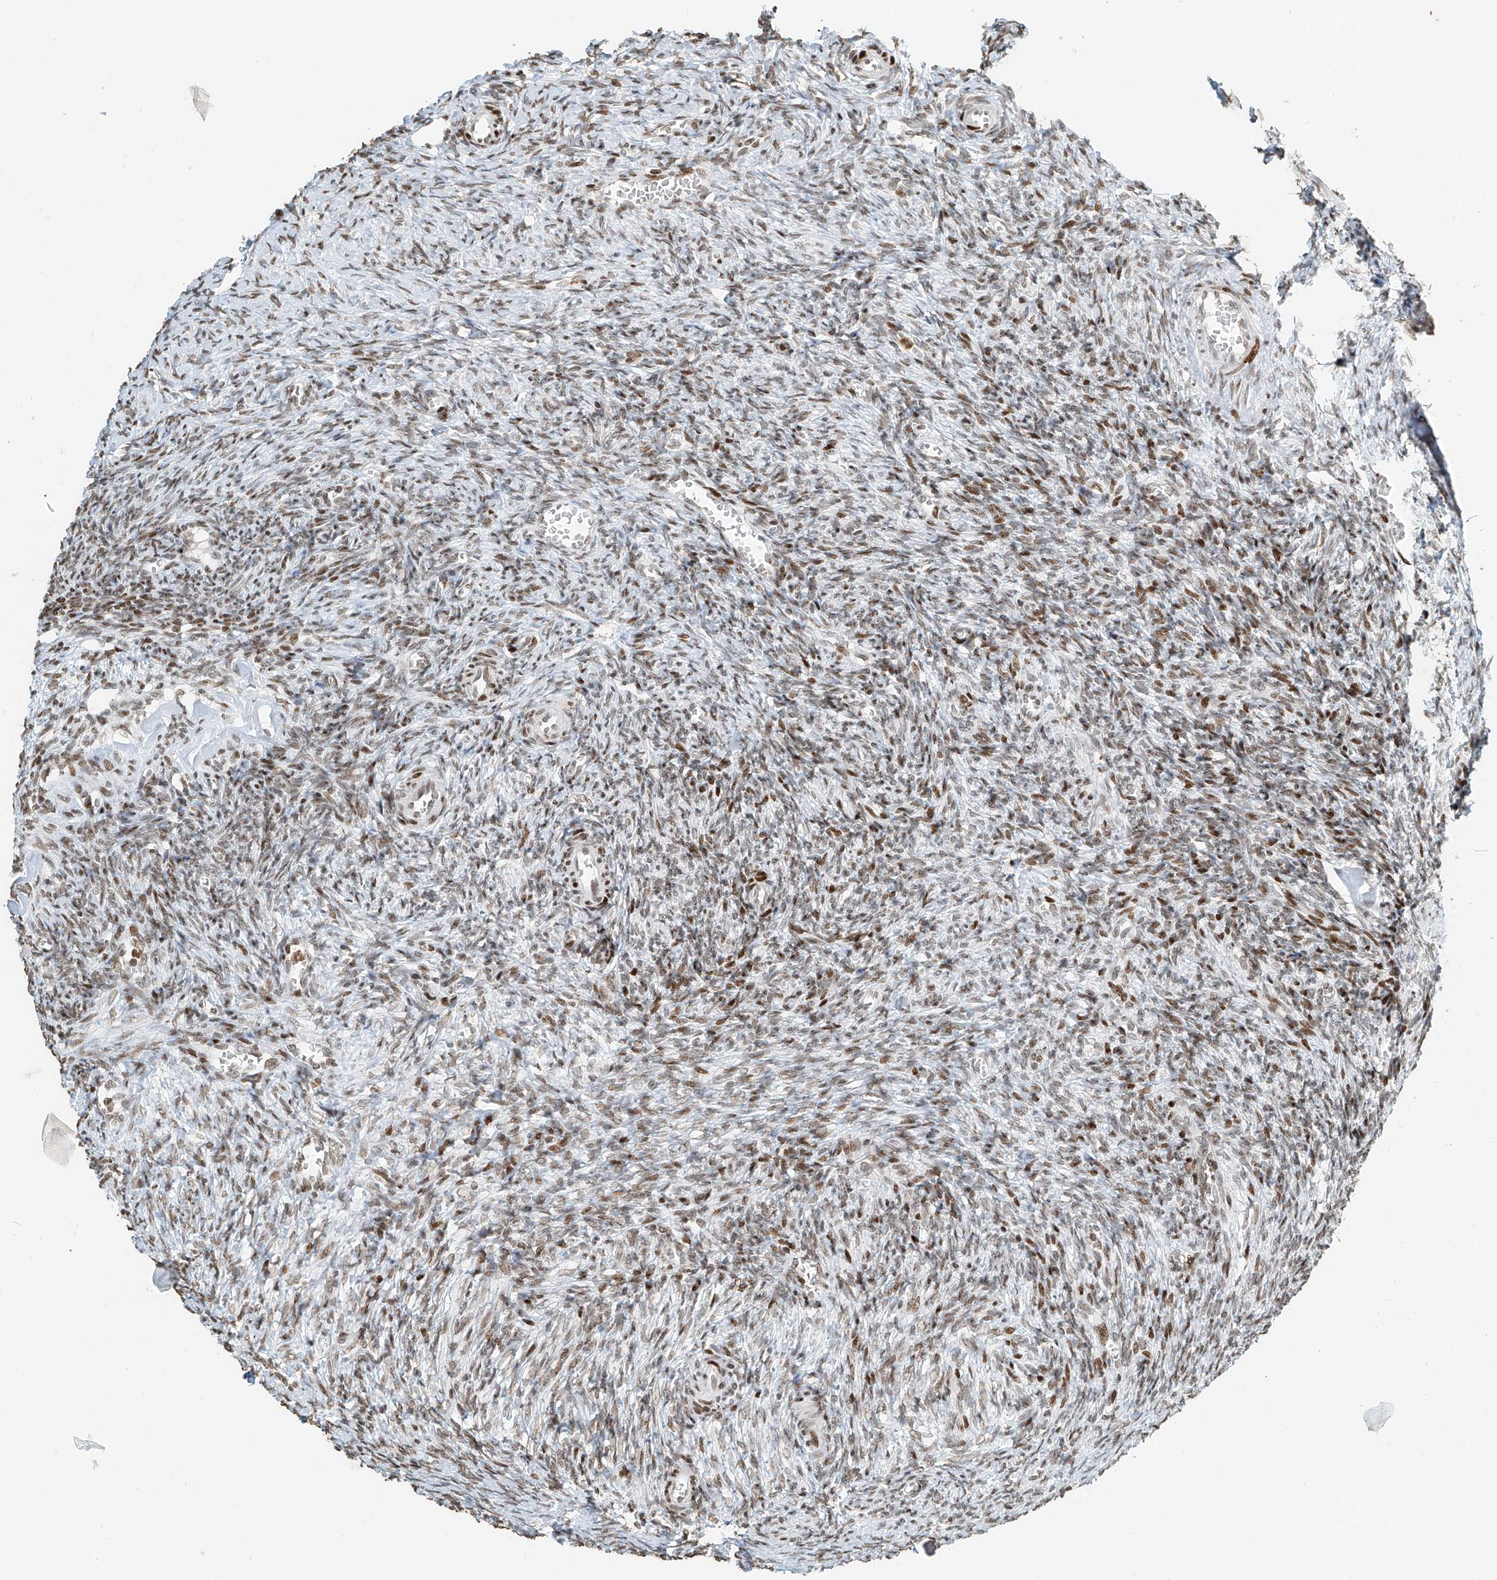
{"staining": {"intensity": "negative", "quantity": "none", "location": "none"}, "tissue": "ovary", "cell_type": "Follicle cells", "image_type": "normal", "snomed": [{"axis": "morphology", "description": "Normal tissue, NOS"}, {"axis": "topography", "description": "Ovary"}], "caption": "Ovary stained for a protein using IHC shows no expression follicle cells.", "gene": "C17orf58", "patient": {"sex": "female", "age": 27}}